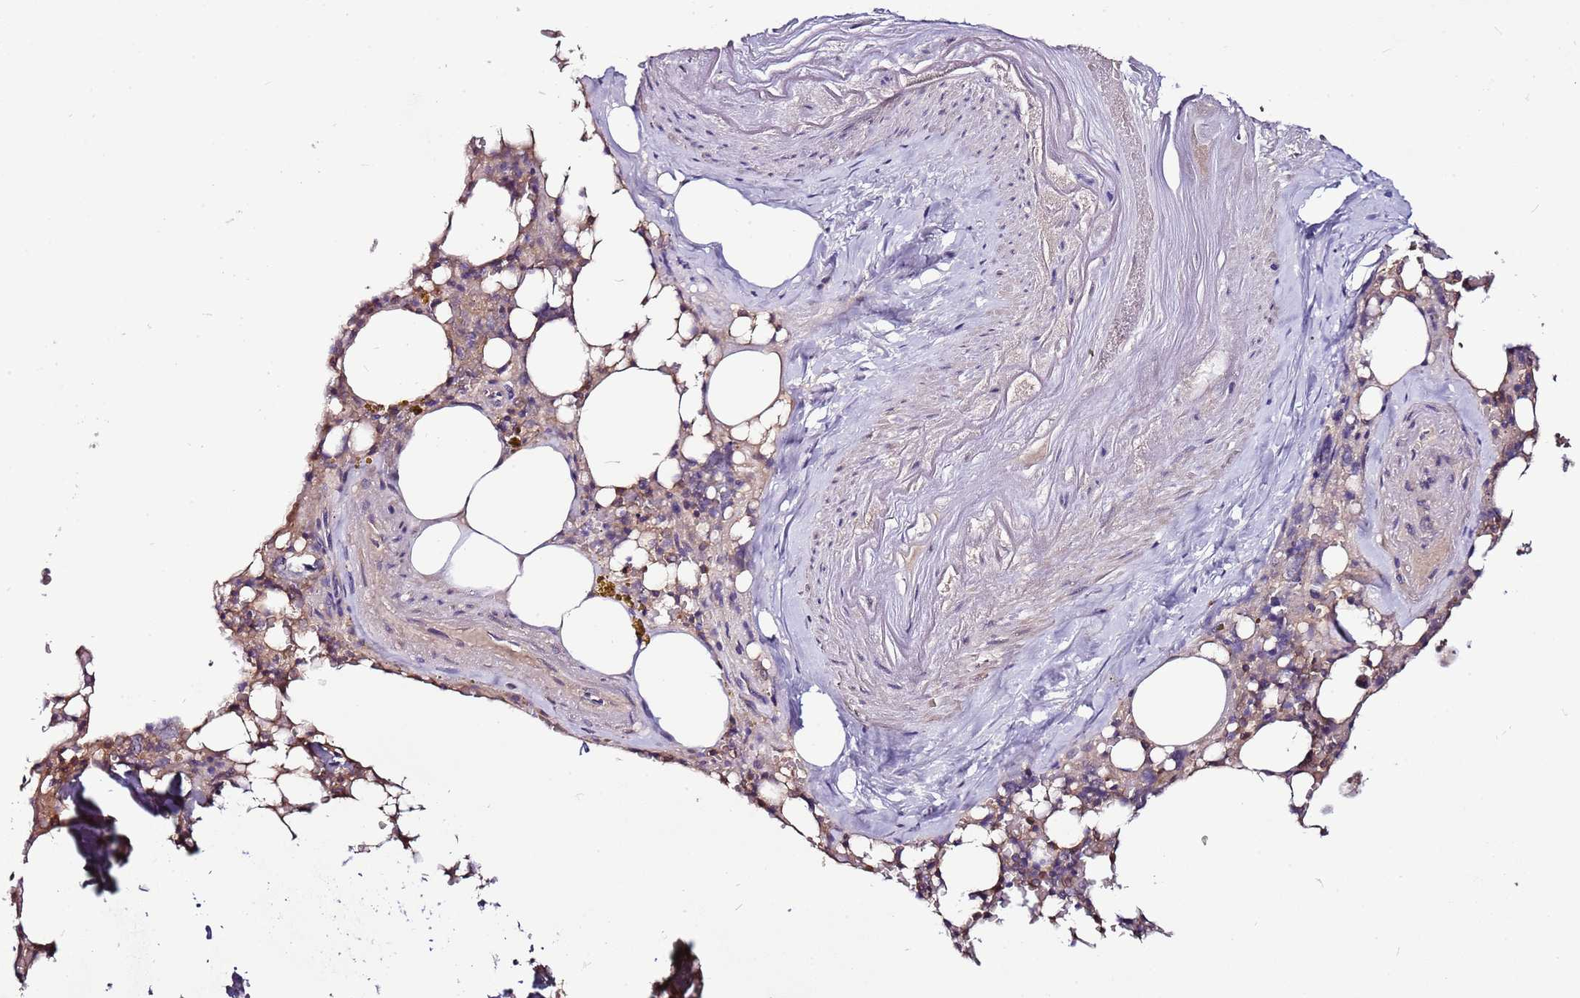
{"staining": {"intensity": "weak", "quantity": "<25%", "location": "cytoplasmic/membranous"}, "tissue": "bone marrow", "cell_type": "Hematopoietic cells", "image_type": "normal", "snomed": [{"axis": "morphology", "description": "Normal tissue, NOS"}, {"axis": "topography", "description": "Bone marrow"}], "caption": "A histopathology image of human bone marrow is negative for staining in hematopoietic cells. (DAB immunohistochemistry with hematoxylin counter stain).", "gene": "IGIP", "patient": {"sex": "male", "age": 64}}